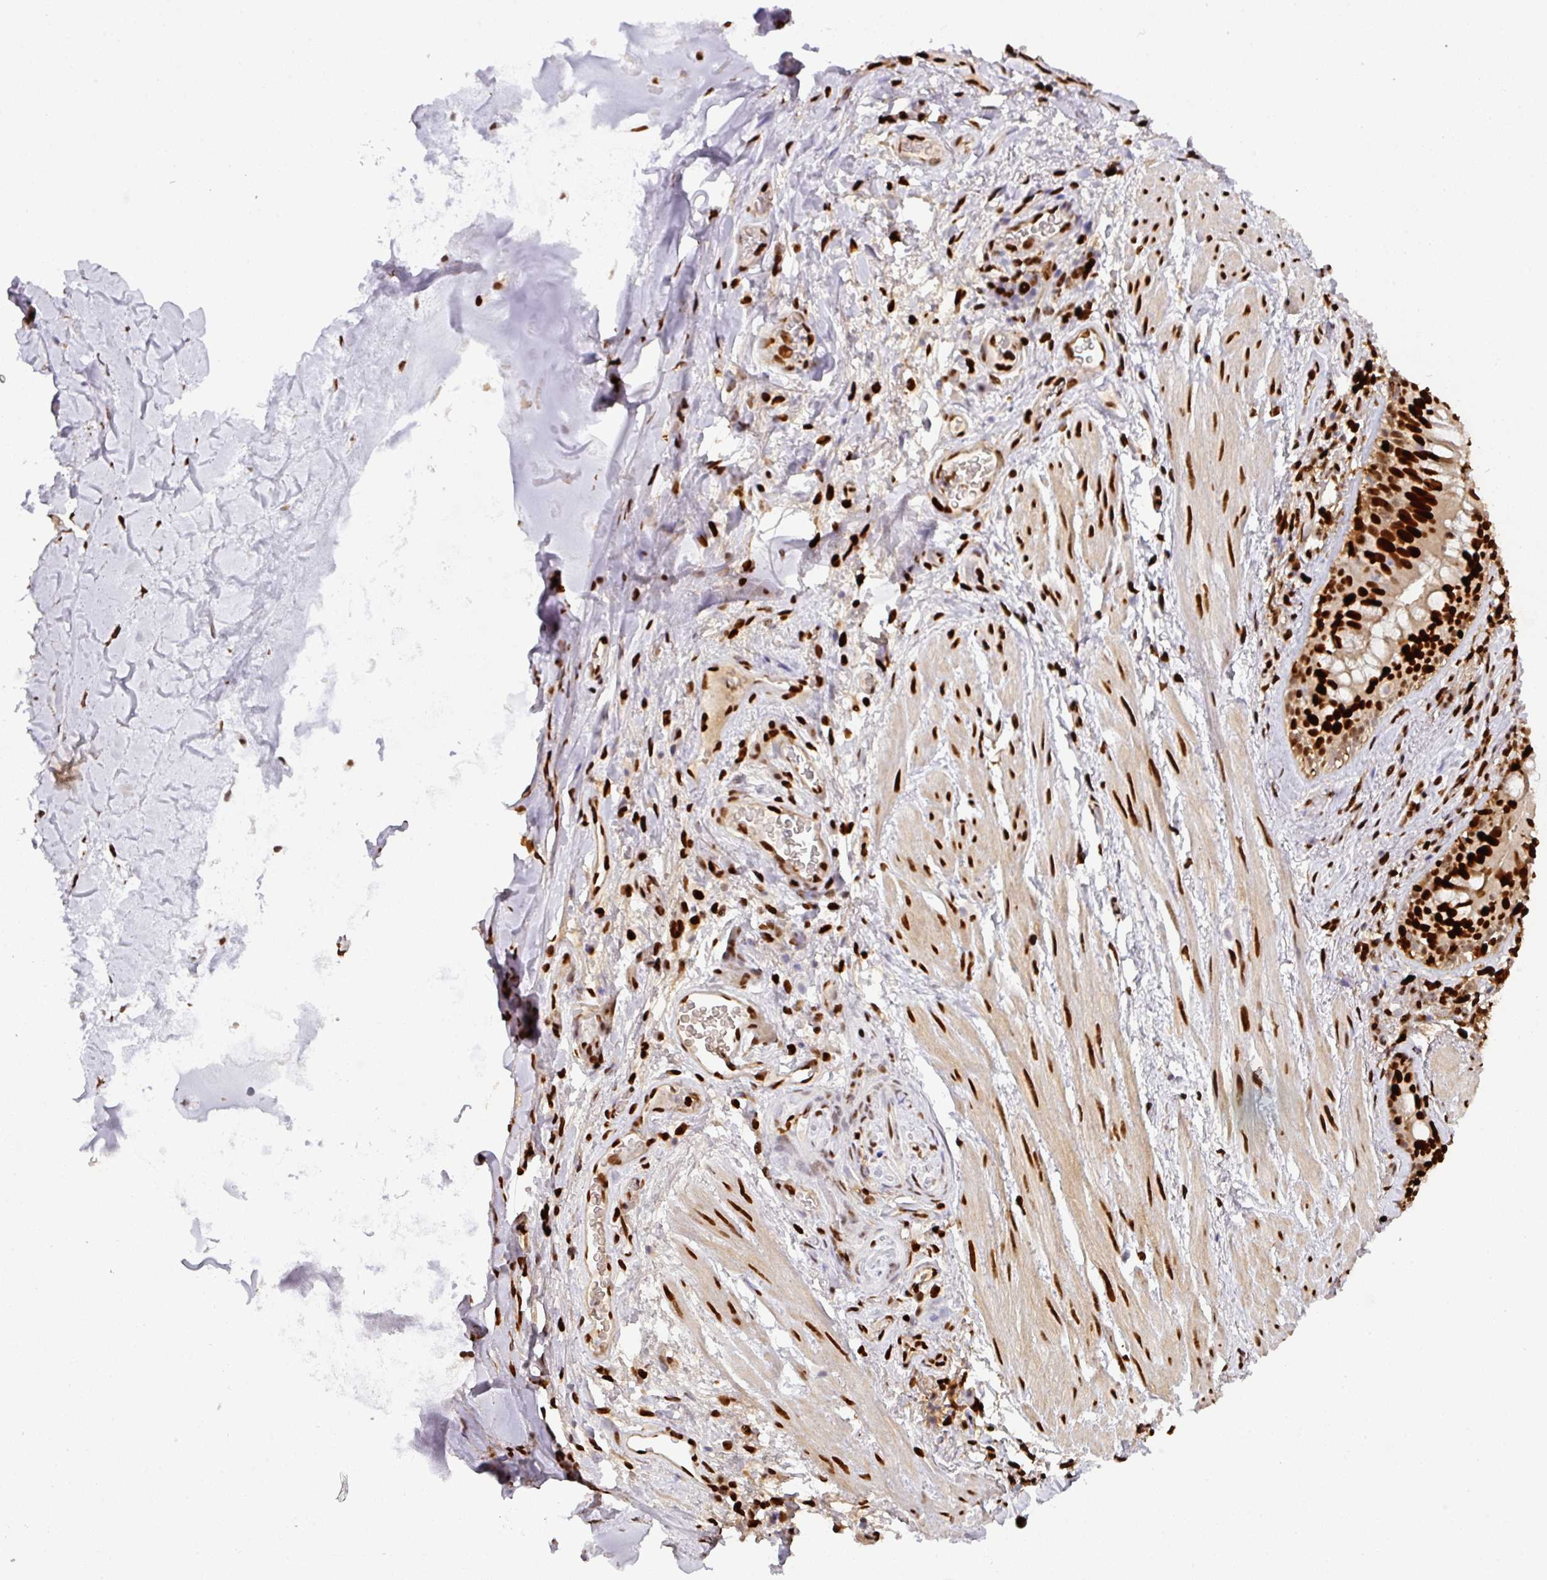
{"staining": {"intensity": "strong", "quantity": "25%-75%", "location": "nuclear"}, "tissue": "soft tissue", "cell_type": "Chondrocytes", "image_type": "normal", "snomed": [{"axis": "morphology", "description": "Normal tissue, NOS"}, {"axis": "topography", "description": "Cartilage tissue"}, {"axis": "topography", "description": "Bronchus"}], "caption": "High-magnification brightfield microscopy of normal soft tissue stained with DAB (3,3'-diaminobenzidine) (brown) and counterstained with hematoxylin (blue). chondrocytes exhibit strong nuclear staining is seen in about25%-75% of cells.", "gene": "SAMHD1", "patient": {"sex": "male", "age": 58}}